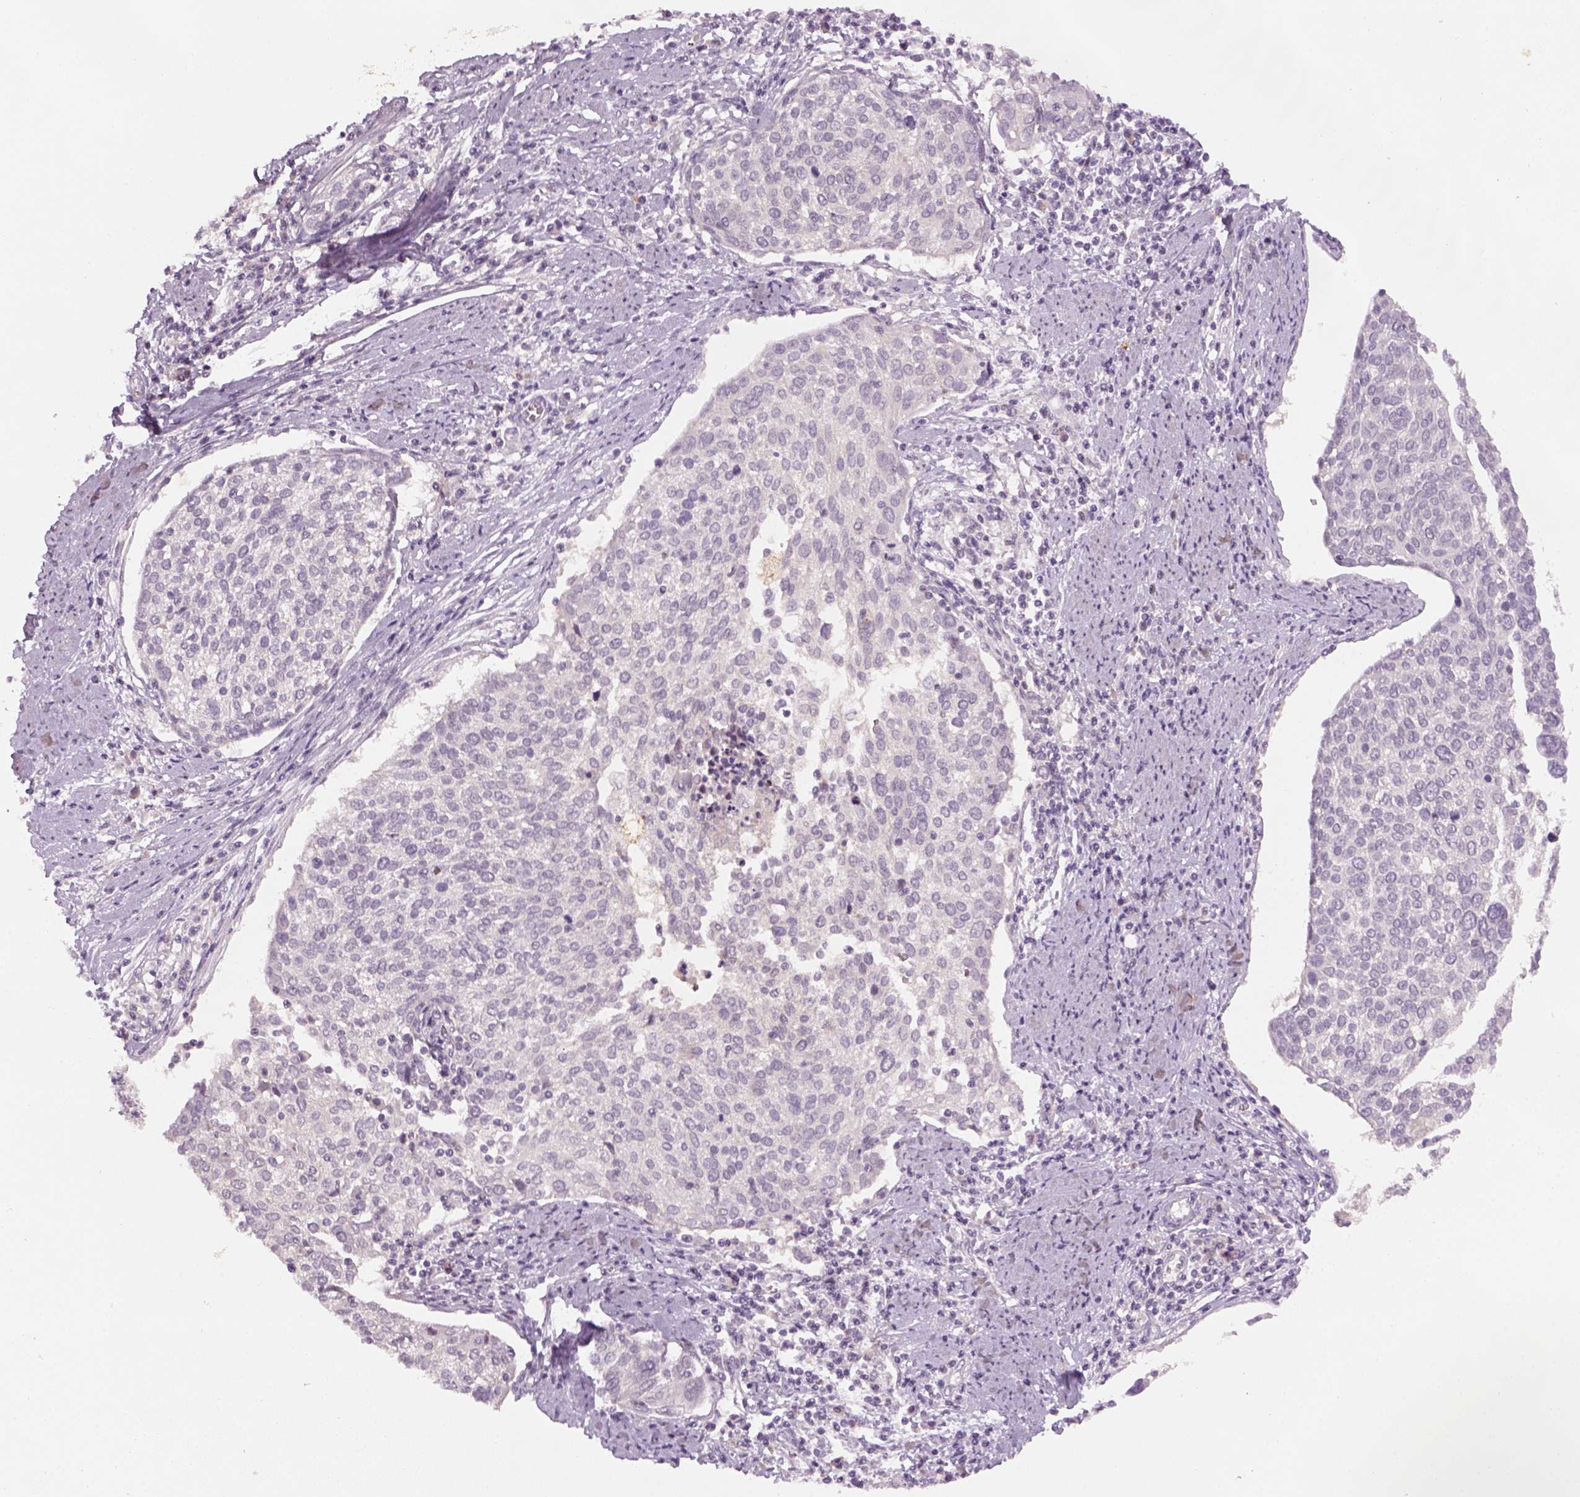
{"staining": {"intensity": "negative", "quantity": "none", "location": "none"}, "tissue": "cervical cancer", "cell_type": "Tumor cells", "image_type": "cancer", "snomed": [{"axis": "morphology", "description": "Squamous cell carcinoma, NOS"}, {"axis": "topography", "description": "Cervix"}], "caption": "The photomicrograph reveals no staining of tumor cells in squamous cell carcinoma (cervical).", "gene": "GDNF", "patient": {"sex": "female", "age": 39}}